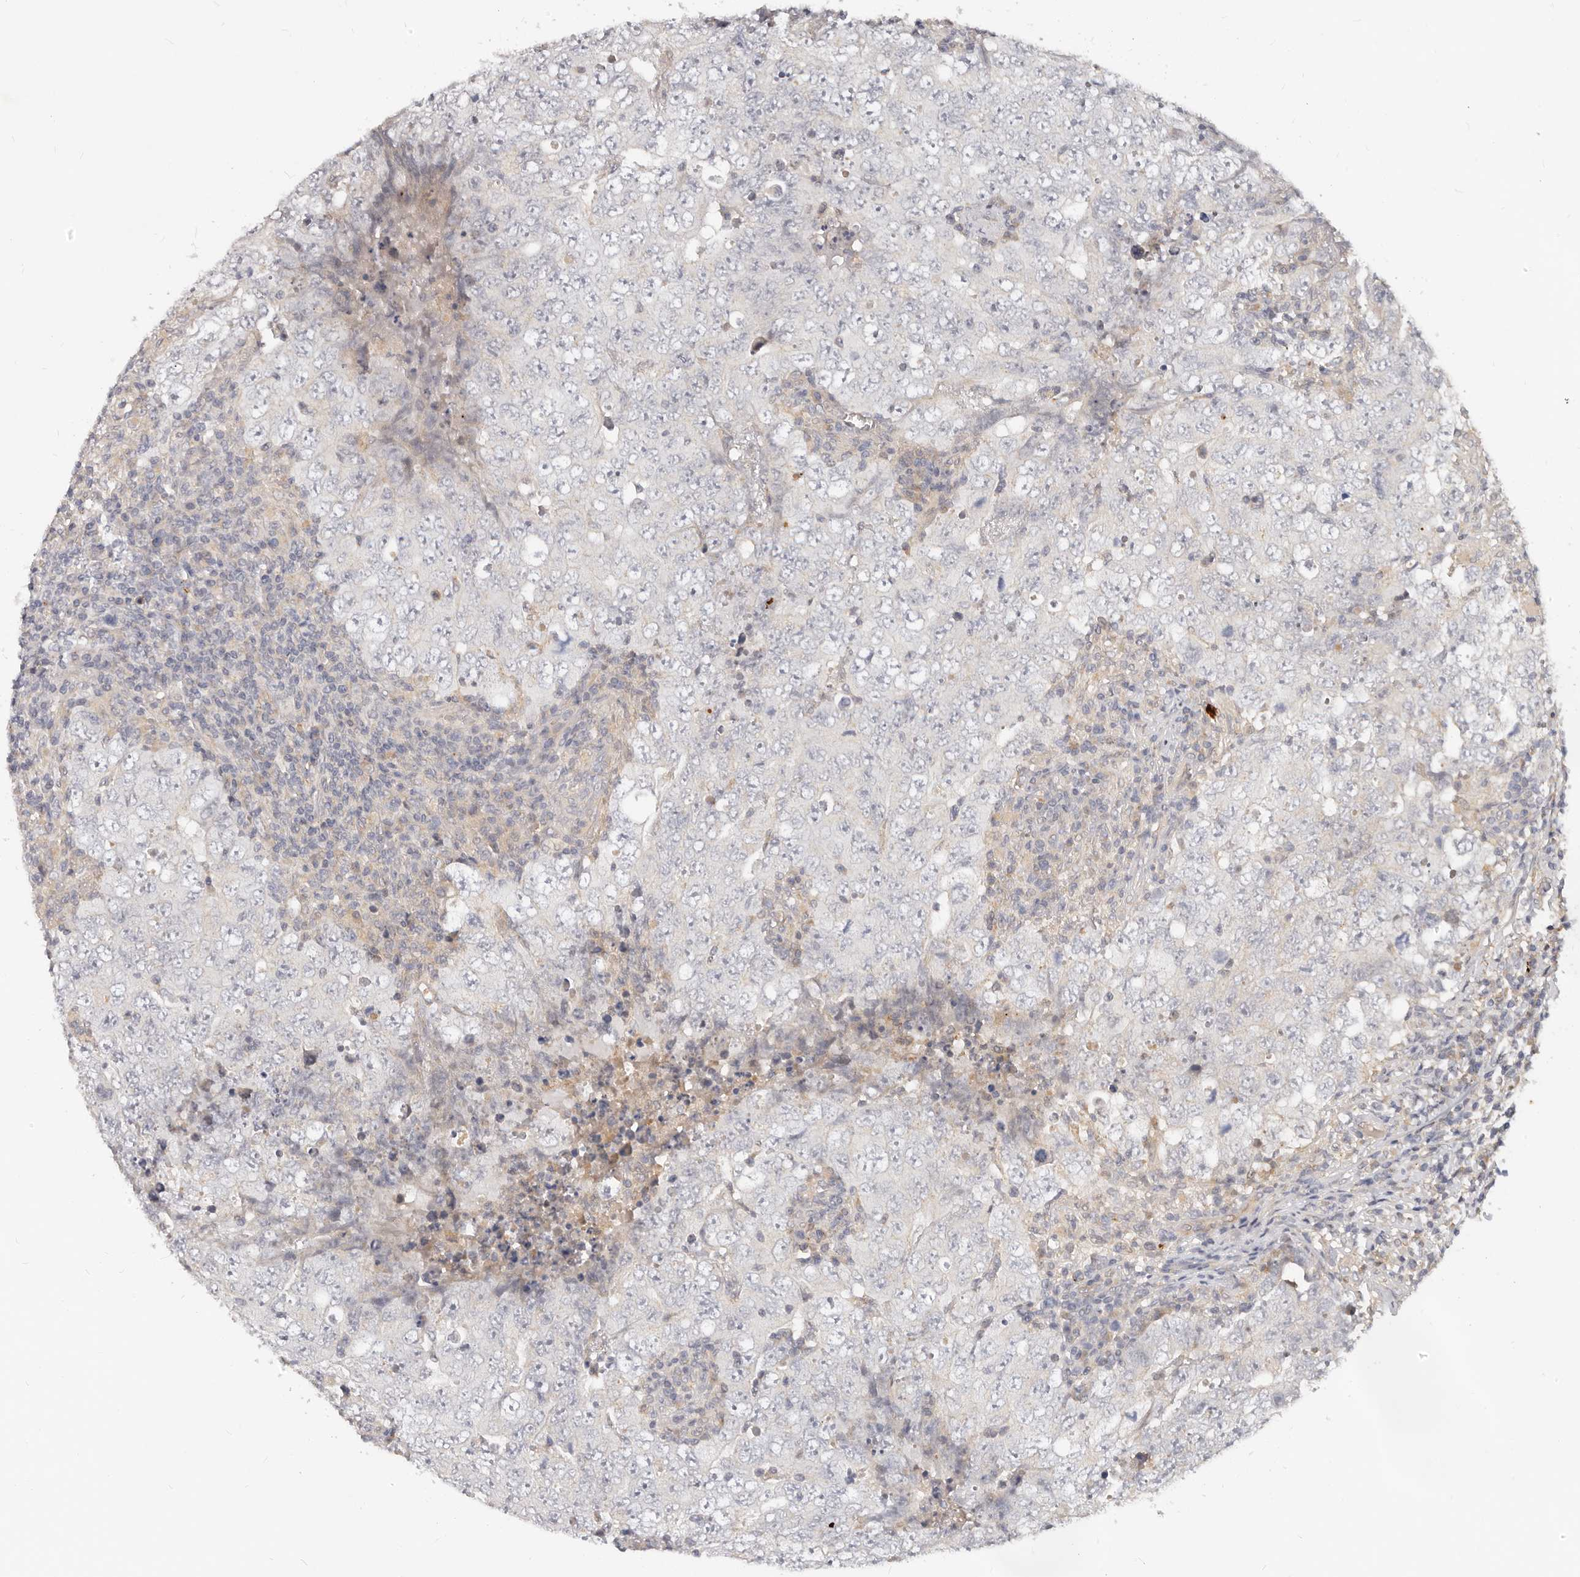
{"staining": {"intensity": "negative", "quantity": "none", "location": "none"}, "tissue": "testis cancer", "cell_type": "Tumor cells", "image_type": "cancer", "snomed": [{"axis": "morphology", "description": "Carcinoma, Embryonal, NOS"}, {"axis": "topography", "description": "Testis"}], "caption": "Immunohistochemical staining of human embryonal carcinoma (testis) demonstrates no significant positivity in tumor cells.", "gene": "USP49", "patient": {"sex": "male", "age": 26}}